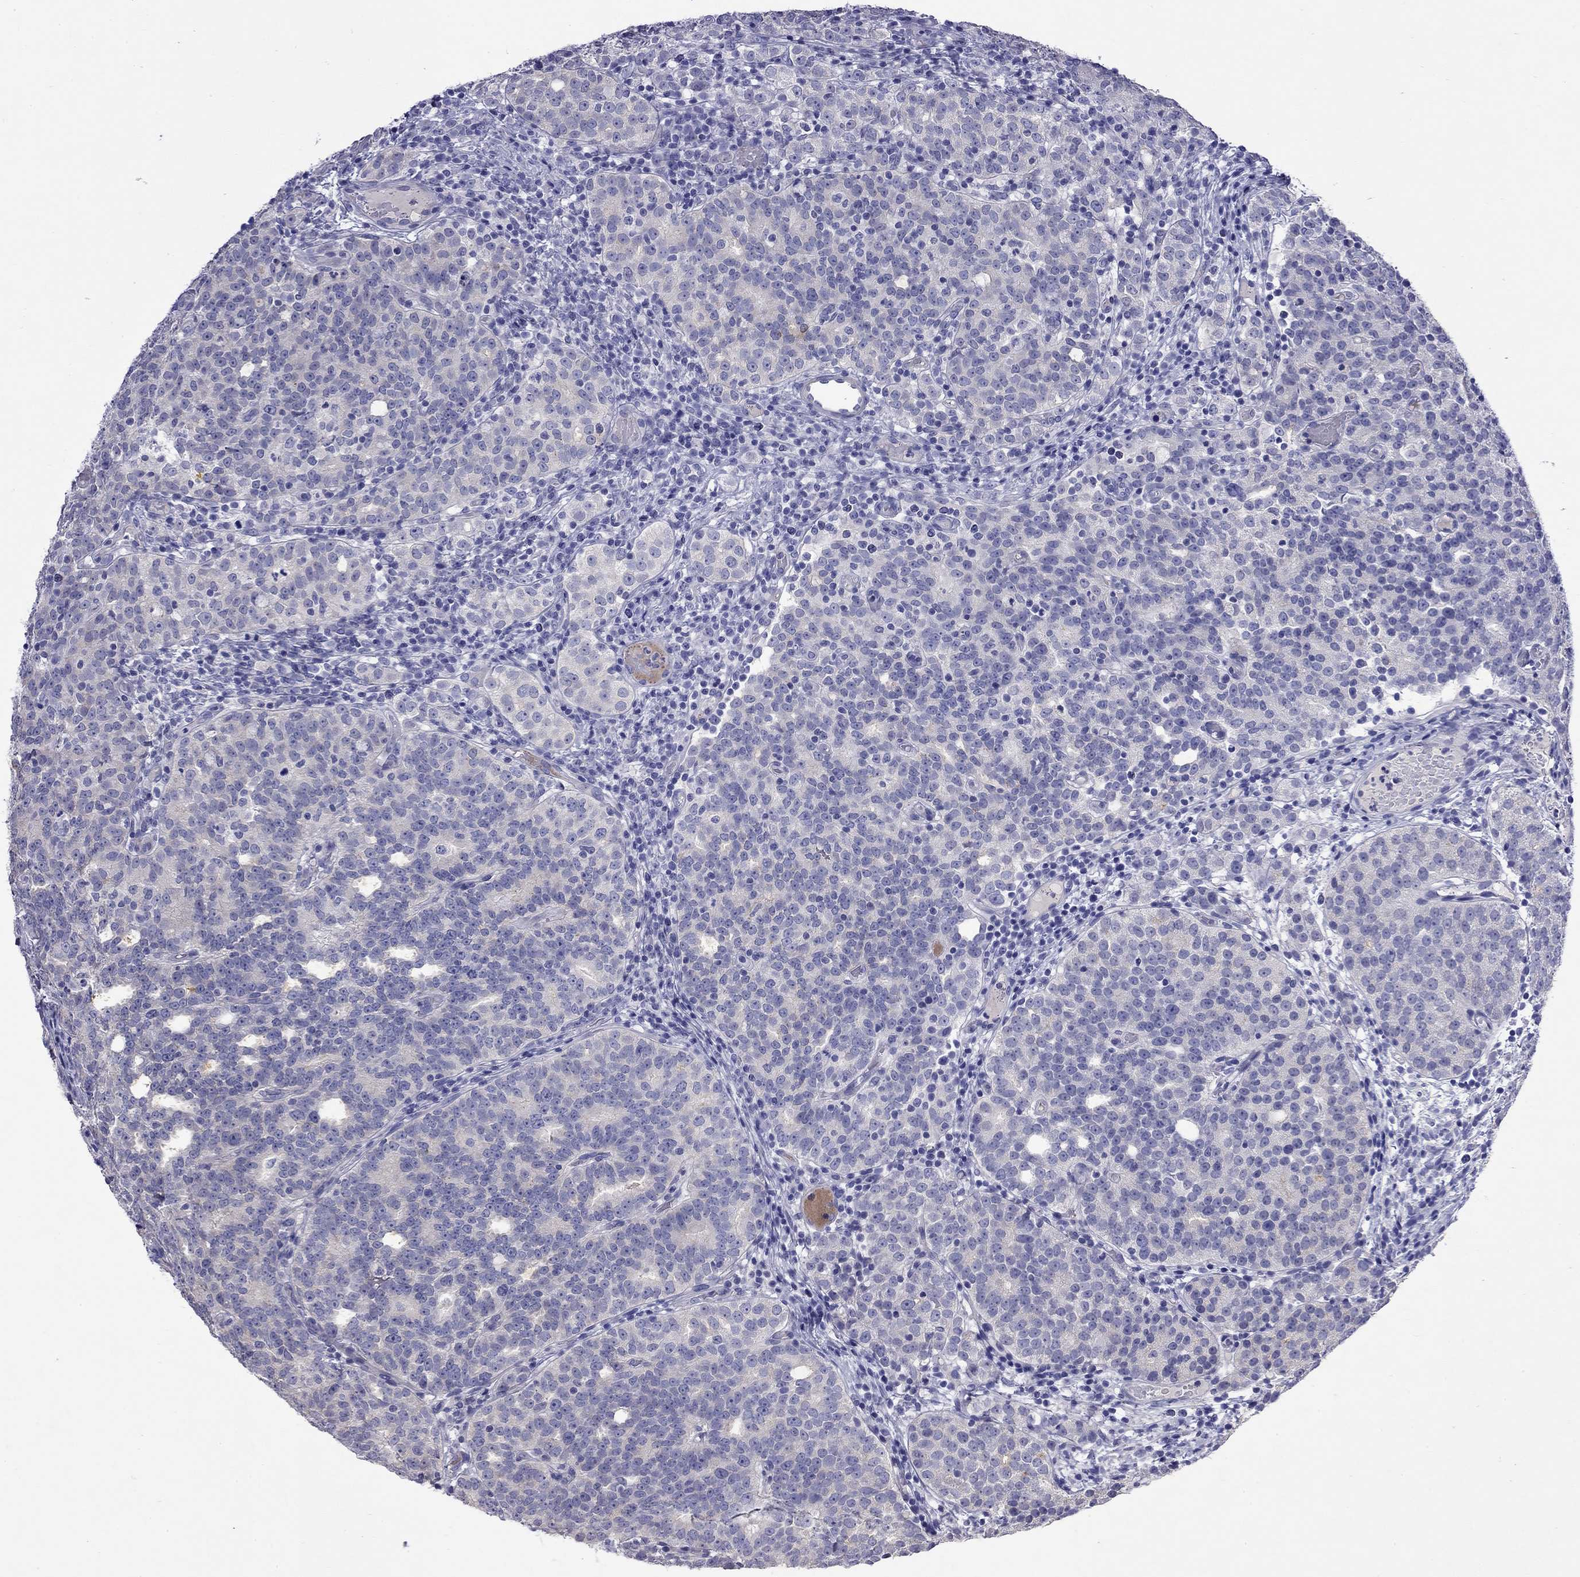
{"staining": {"intensity": "negative", "quantity": "none", "location": "none"}, "tissue": "prostate cancer", "cell_type": "Tumor cells", "image_type": "cancer", "snomed": [{"axis": "morphology", "description": "Adenocarcinoma, High grade"}, {"axis": "topography", "description": "Prostate"}], "caption": "There is no significant staining in tumor cells of prostate cancer (high-grade adenocarcinoma). The staining was performed using DAB to visualize the protein expression in brown, while the nuclei were stained in blue with hematoxylin (Magnification: 20x).", "gene": "GNAT3", "patient": {"sex": "male", "age": 53}}